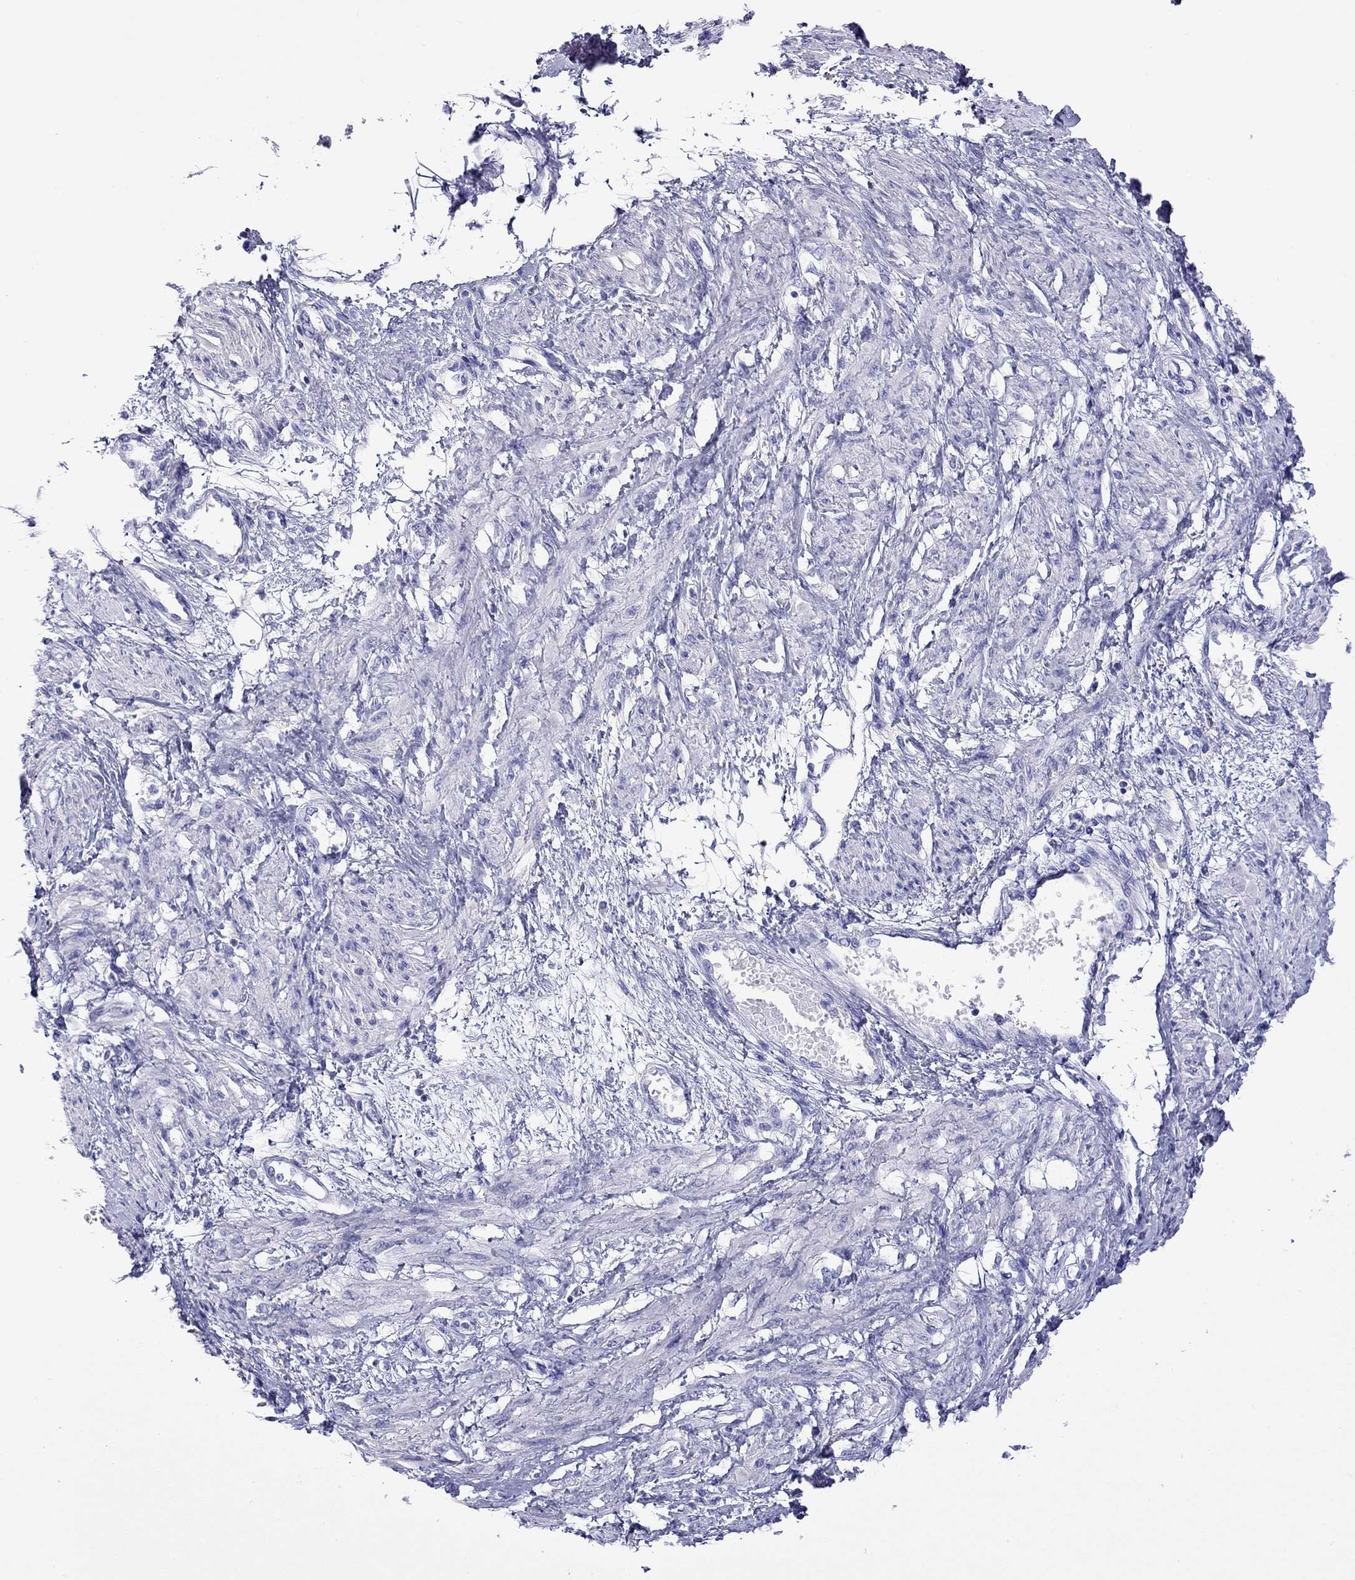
{"staining": {"intensity": "negative", "quantity": "none", "location": "none"}, "tissue": "smooth muscle", "cell_type": "Smooth muscle cells", "image_type": "normal", "snomed": [{"axis": "morphology", "description": "Normal tissue, NOS"}, {"axis": "topography", "description": "Smooth muscle"}, {"axis": "topography", "description": "Uterus"}], "caption": "Smooth muscle cells show no significant expression in normal smooth muscle.", "gene": "SLC30A8", "patient": {"sex": "female", "age": 39}}